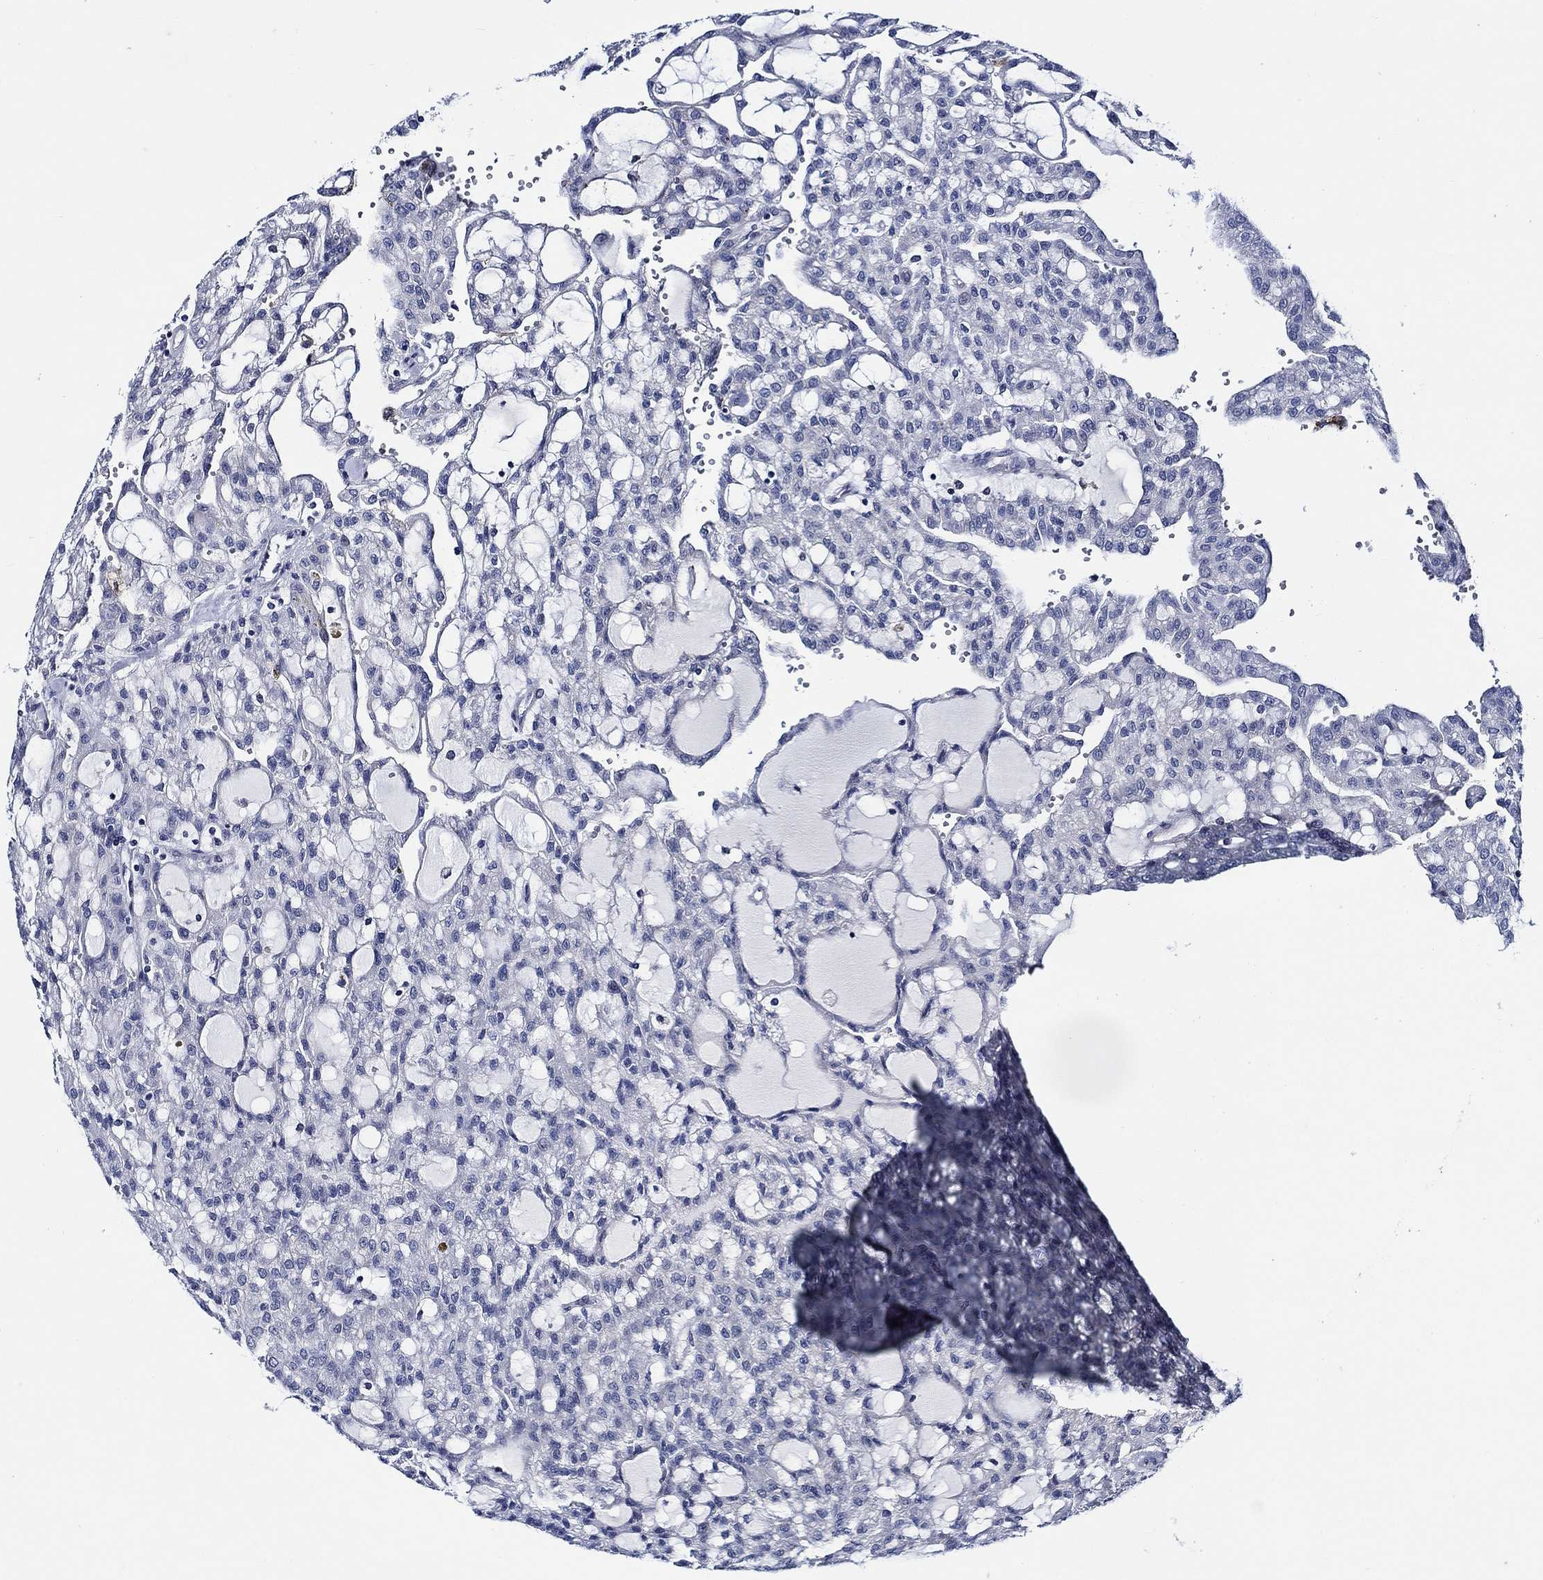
{"staining": {"intensity": "negative", "quantity": "none", "location": "none"}, "tissue": "renal cancer", "cell_type": "Tumor cells", "image_type": "cancer", "snomed": [{"axis": "morphology", "description": "Adenocarcinoma, NOS"}, {"axis": "topography", "description": "Kidney"}], "caption": "Renal adenocarcinoma was stained to show a protein in brown. There is no significant expression in tumor cells.", "gene": "C8orf48", "patient": {"sex": "male", "age": 63}}